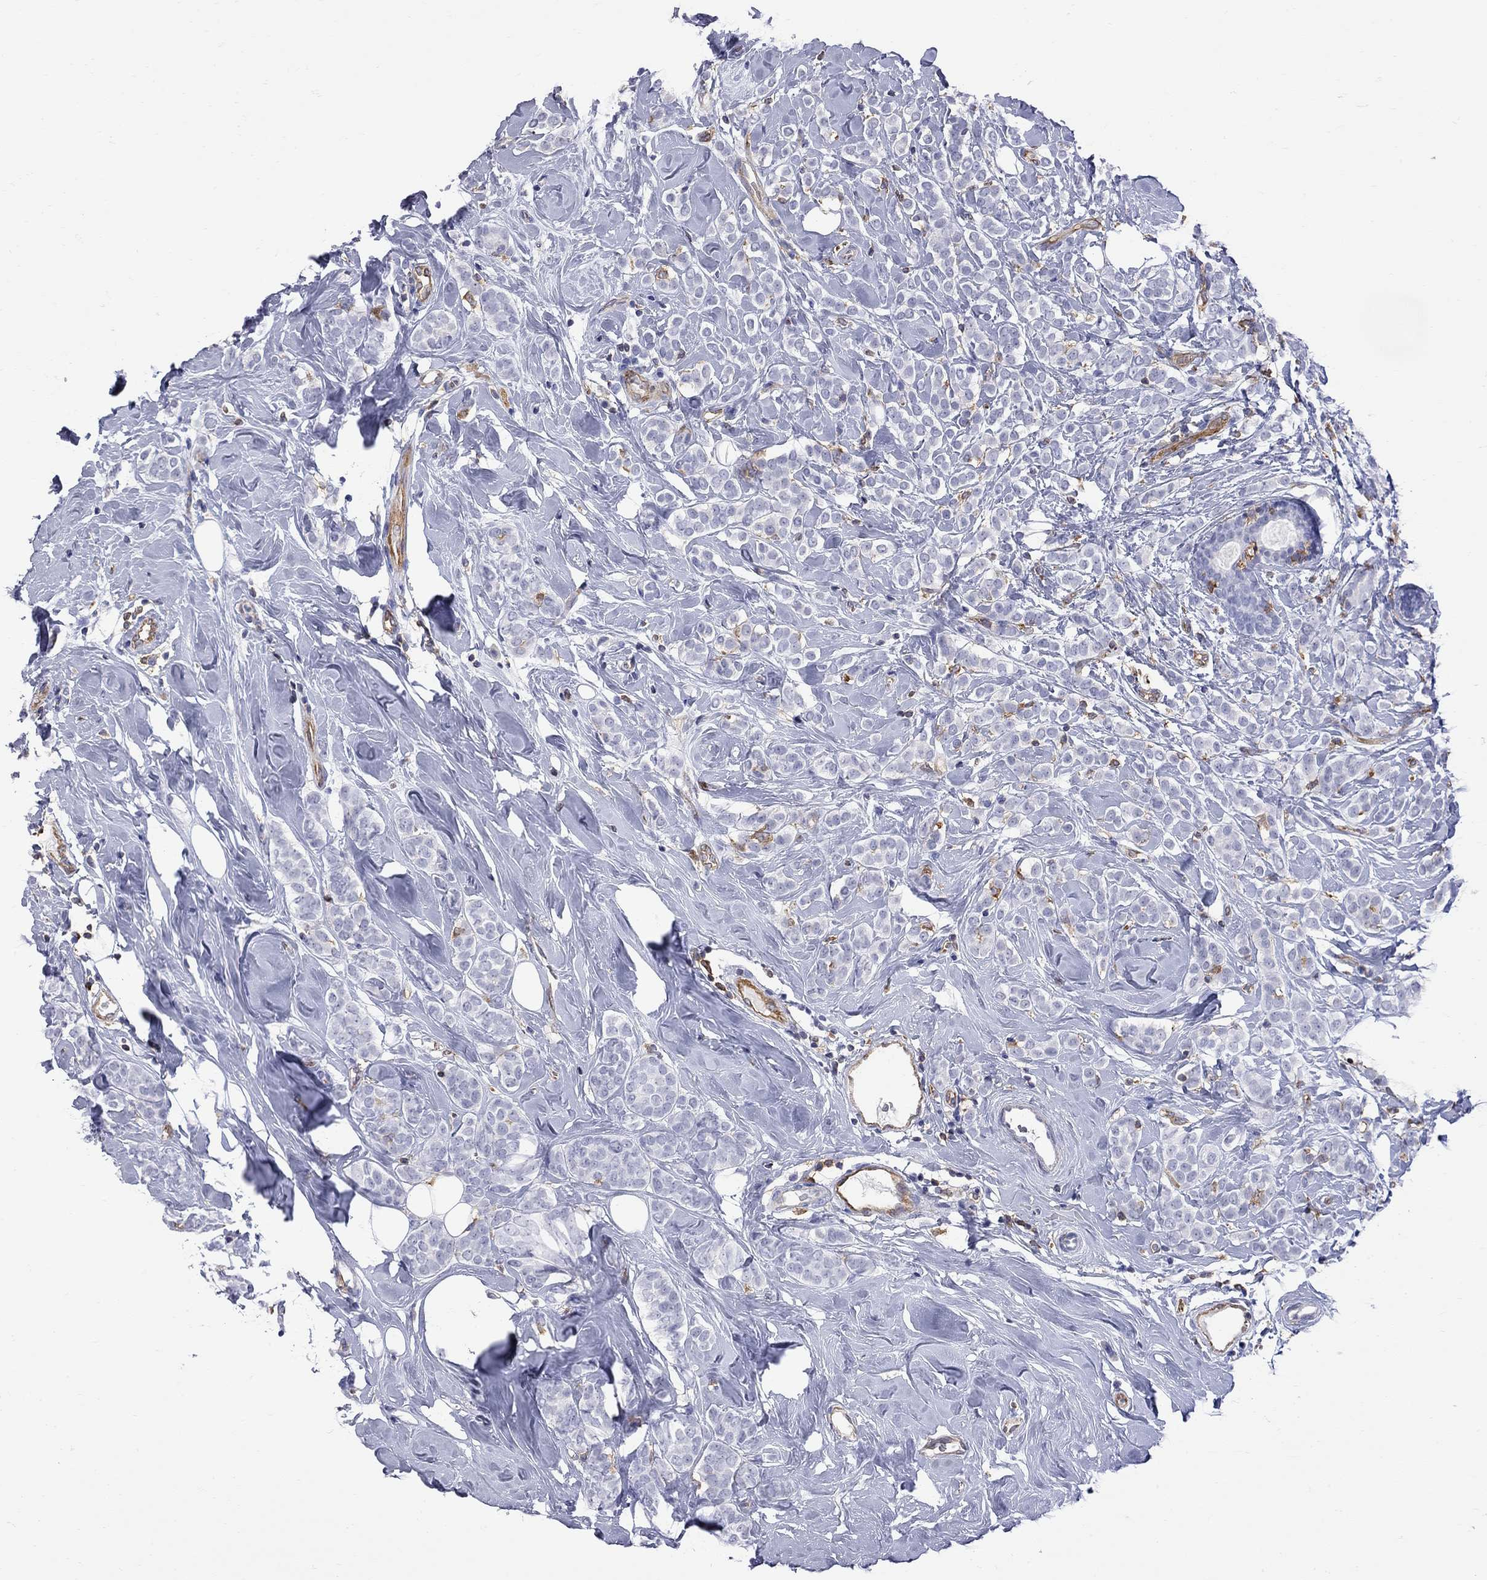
{"staining": {"intensity": "negative", "quantity": "none", "location": "none"}, "tissue": "breast cancer", "cell_type": "Tumor cells", "image_type": "cancer", "snomed": [{"axis": "morphology", "description": "Lobular carcinoma"}, {"axis": "topography", "description": "Breast"}], "caption": "Immunohistochemistry (IHC) of human lobular carcinoma (breast) displays no staining in tumor cells.", "gene": "ABI3", "patient": {"sex": "female", "age": 49}}